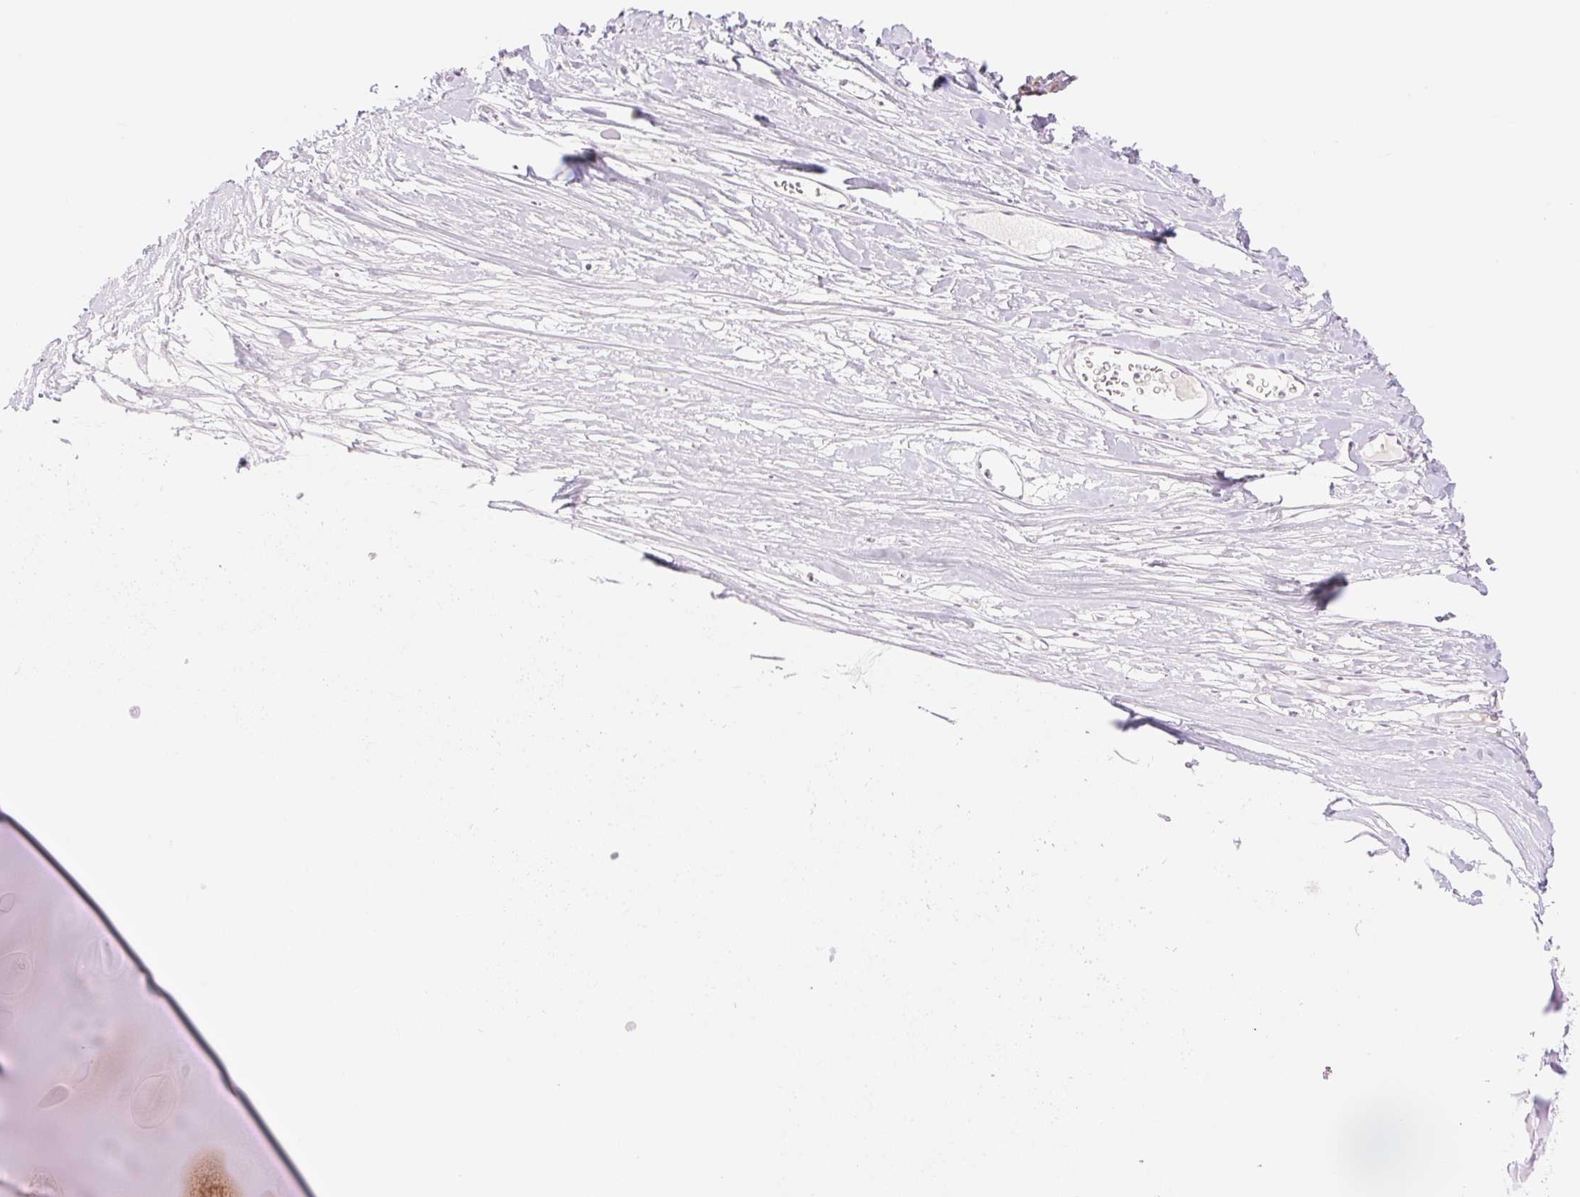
{"staining": {"intensity": "negative", "quantity": "none", "location": "none"}, "tissue": "adipose tissue", "cell_type": "Adipocytes", "image_type": "normal", "snomed": [{"axis": "morphology", "description": "Normal tissue, NOS"}, {"axis": "topography", "description": "Cartilage tissue"}], "caption": "High power microscopy photomicrograph of an IHC photomicrograph of unremarkable adipose tissue, revealing no significant expression in adipocytes.", "gene": "HEBP1", "patient": {"sex": "male", "age": 57}}